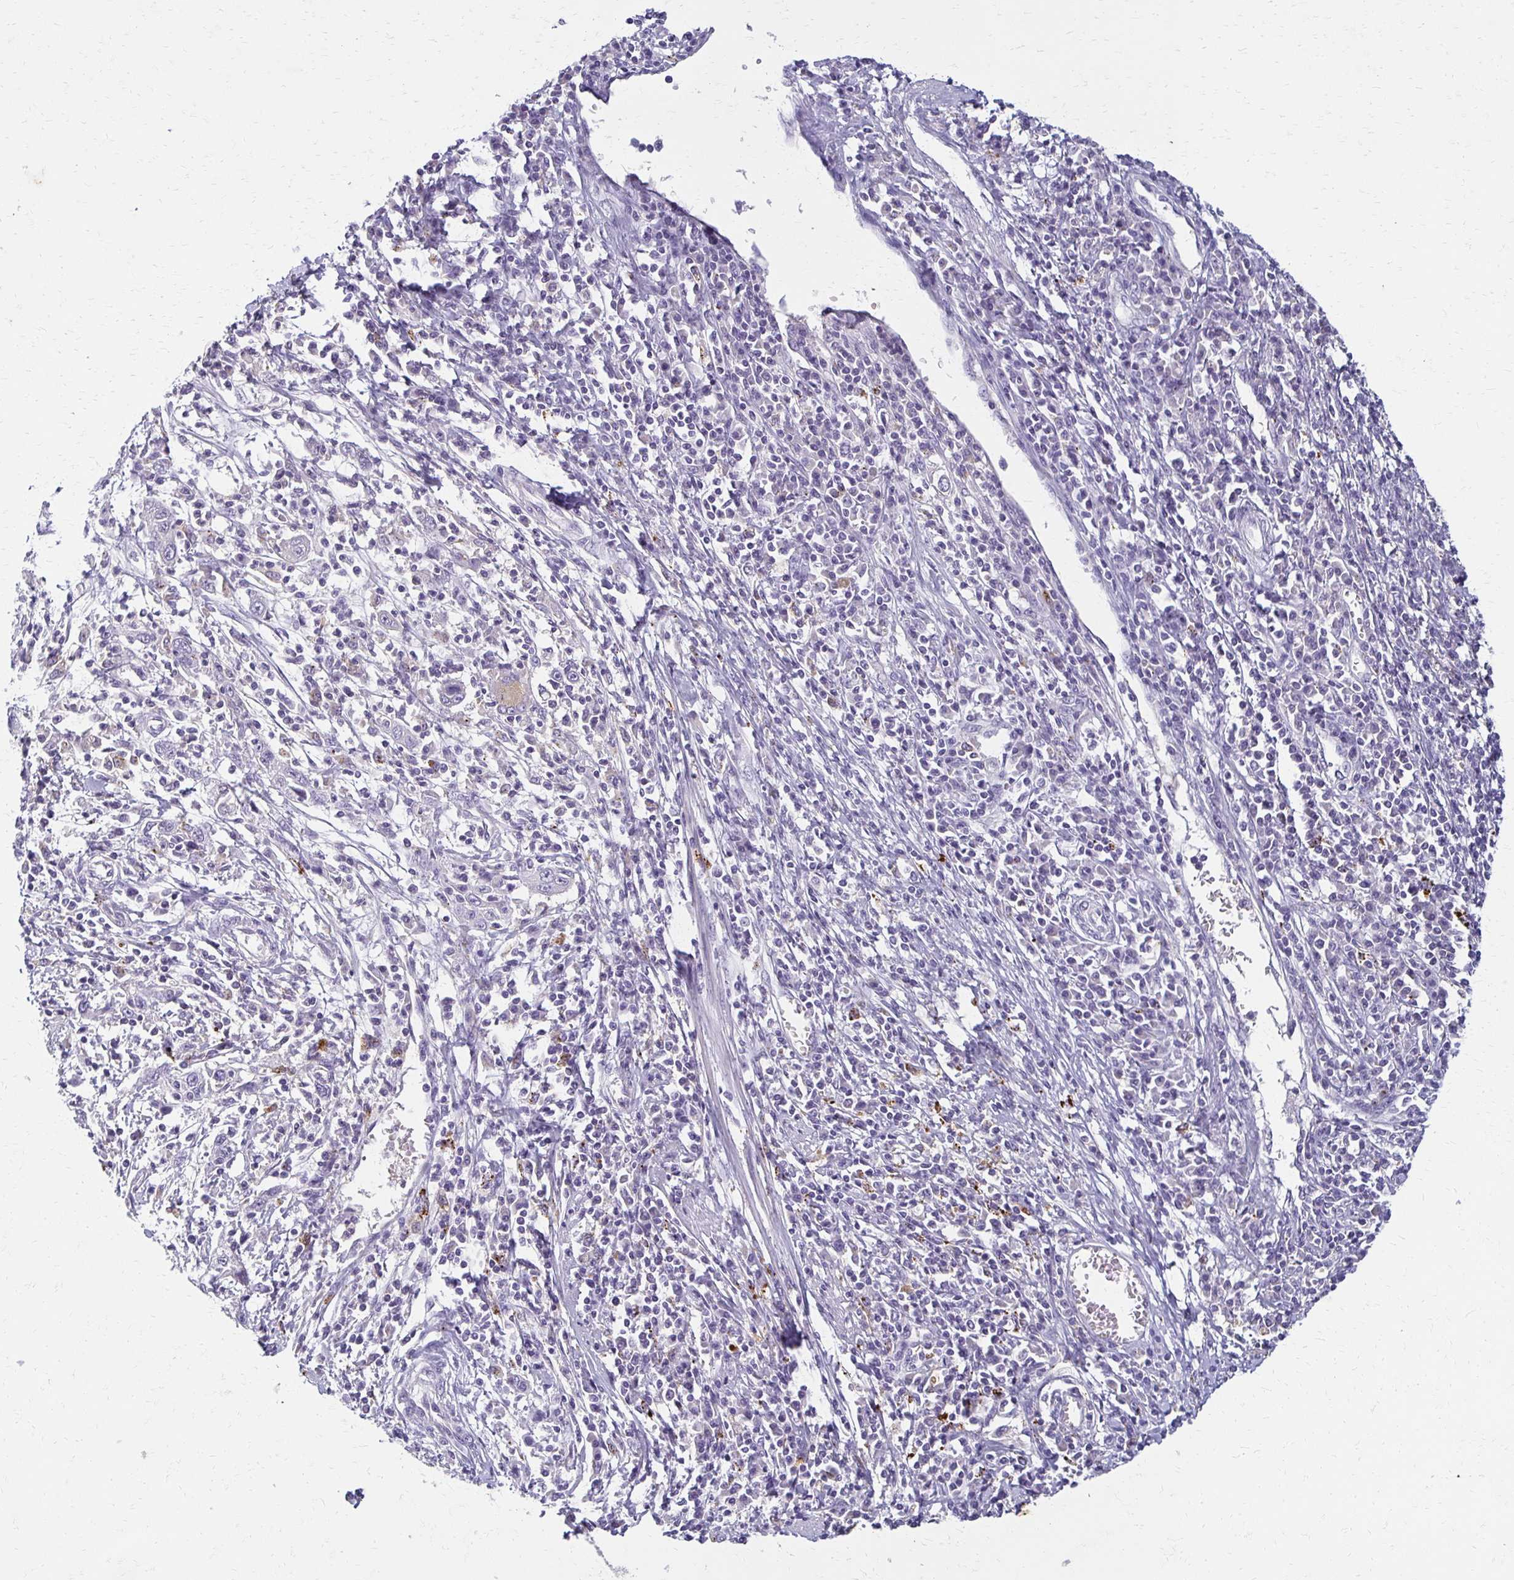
{"staining": {"intensity": "negative", "quantity": "none", "location": "none"}, "tissue": "cervical cancer", "cell_type": "Tumor cells", "image_type": "cancer", "snomed": [{"axis": "morphology", "description": "Squamous cell carcinoma, NOS"}, {"axis": "topography", "description": "Cervix"}], "caption": "There is no significant positivity in tumor cells of cervical cancer (squamous cell carcinoma).", "gene": "BBS12", "patient": {"sex": "female", "age": 46}}